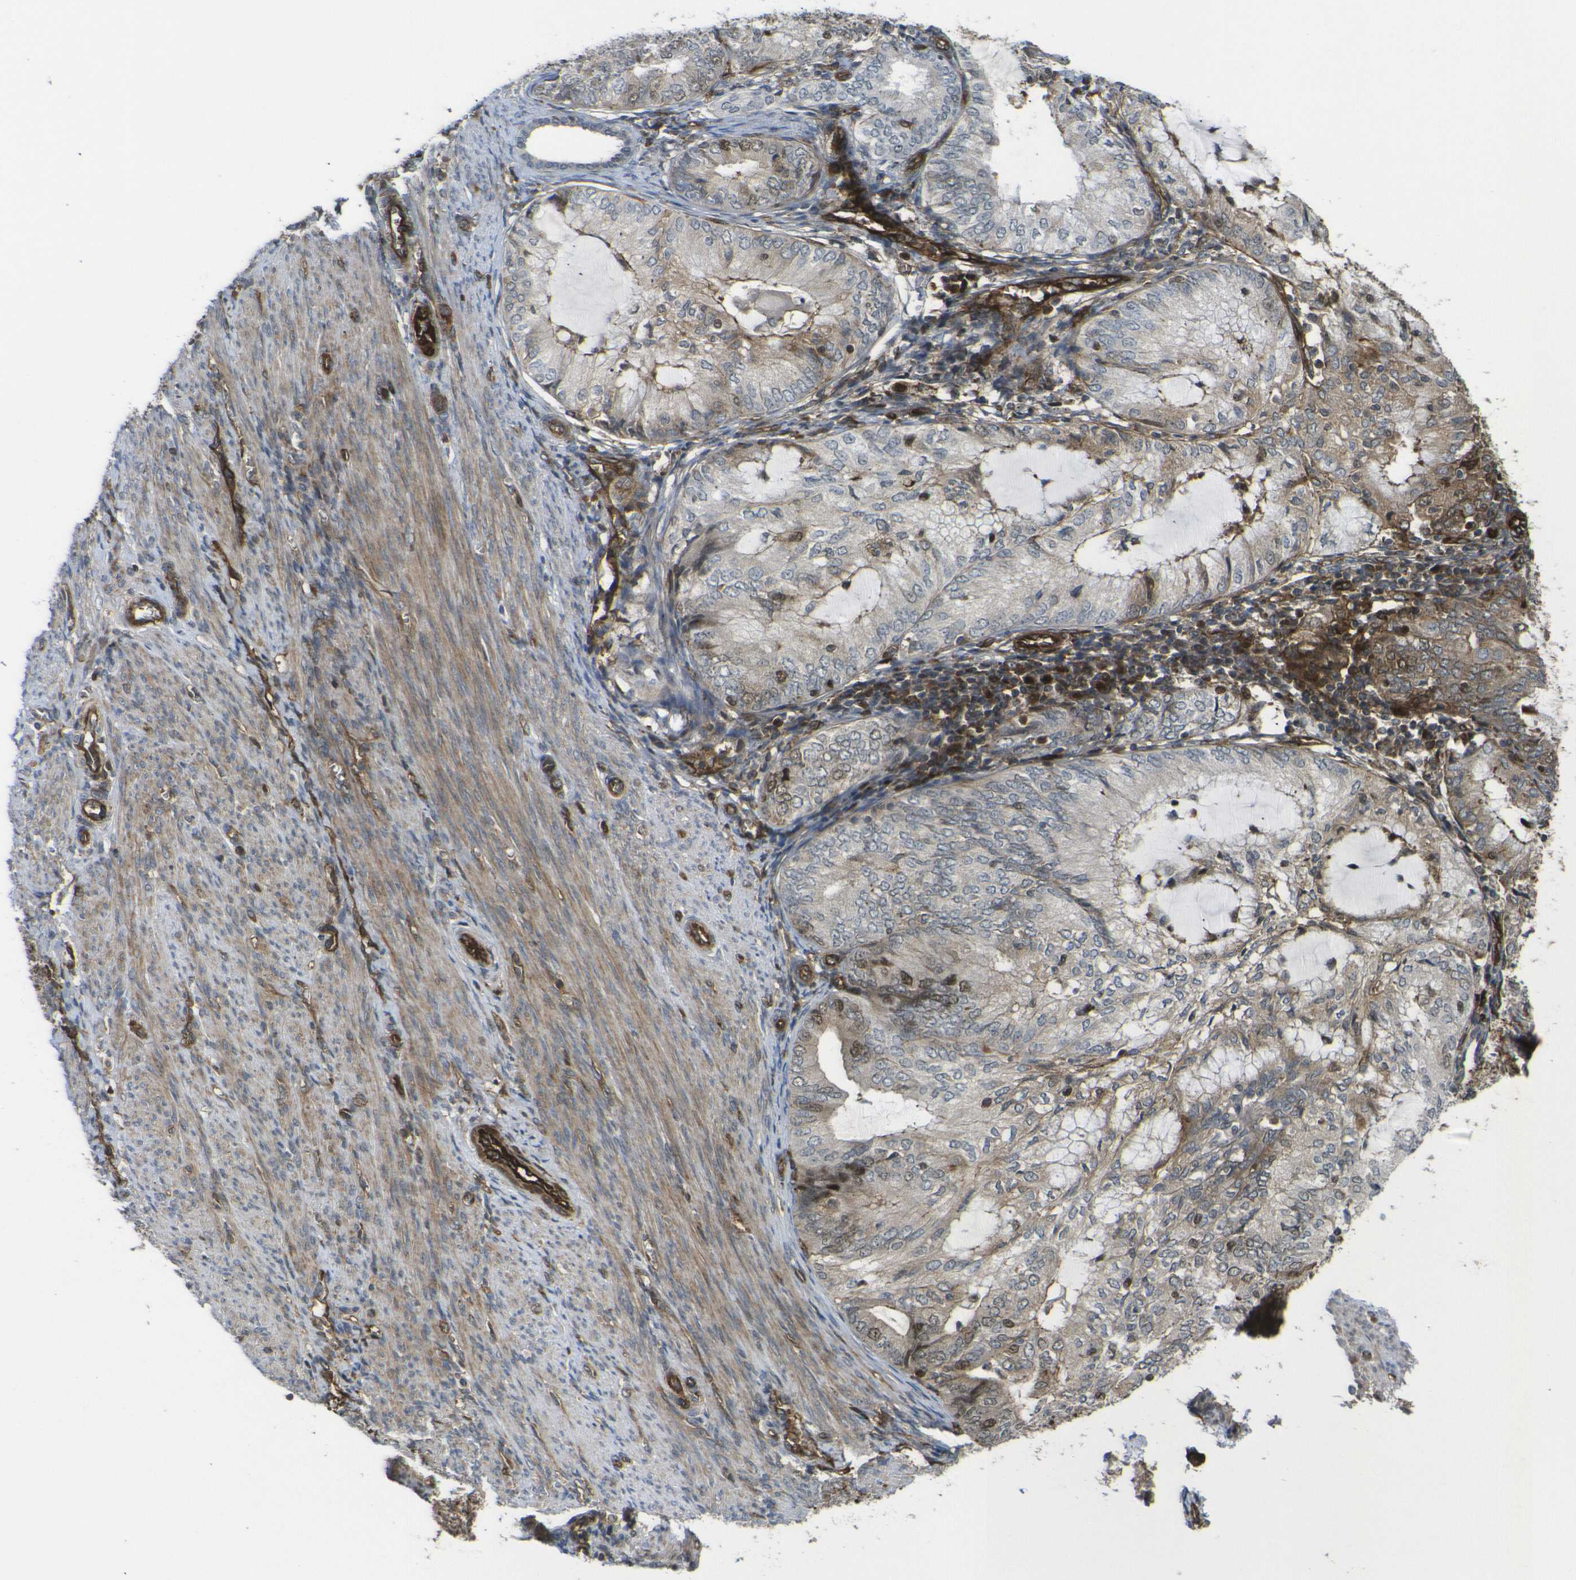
{"staining": {"intensity": "moderate", "quantity": "25%-75%", "location": "cytoplasmic/membranous,nuclear"}, "tissue": "endometrial cancer", "cell_type": "Tumor cells", "image_type": "cancer", "snomed": [{"axis": "morphology", "description": "Adenocarcinoma, NOS"}, {"axis": "topography", "description": "Endometrium"}], "caption": "The micrograph displays immunohistochemical staining of adenocarcinoma (endometrial). There is moderate cytoplasmic/membranous and nuclear staining is seen in approximately 25%-75% of tumor cells. The staining is performed using DAB (3,3'-diaminobenzidine) brown chromogen to label protein expression. The nuclei are counter-stained blue using hematoxylin.", "gene": "ECE1", "patient": {"sex": "female", "age": 81}}